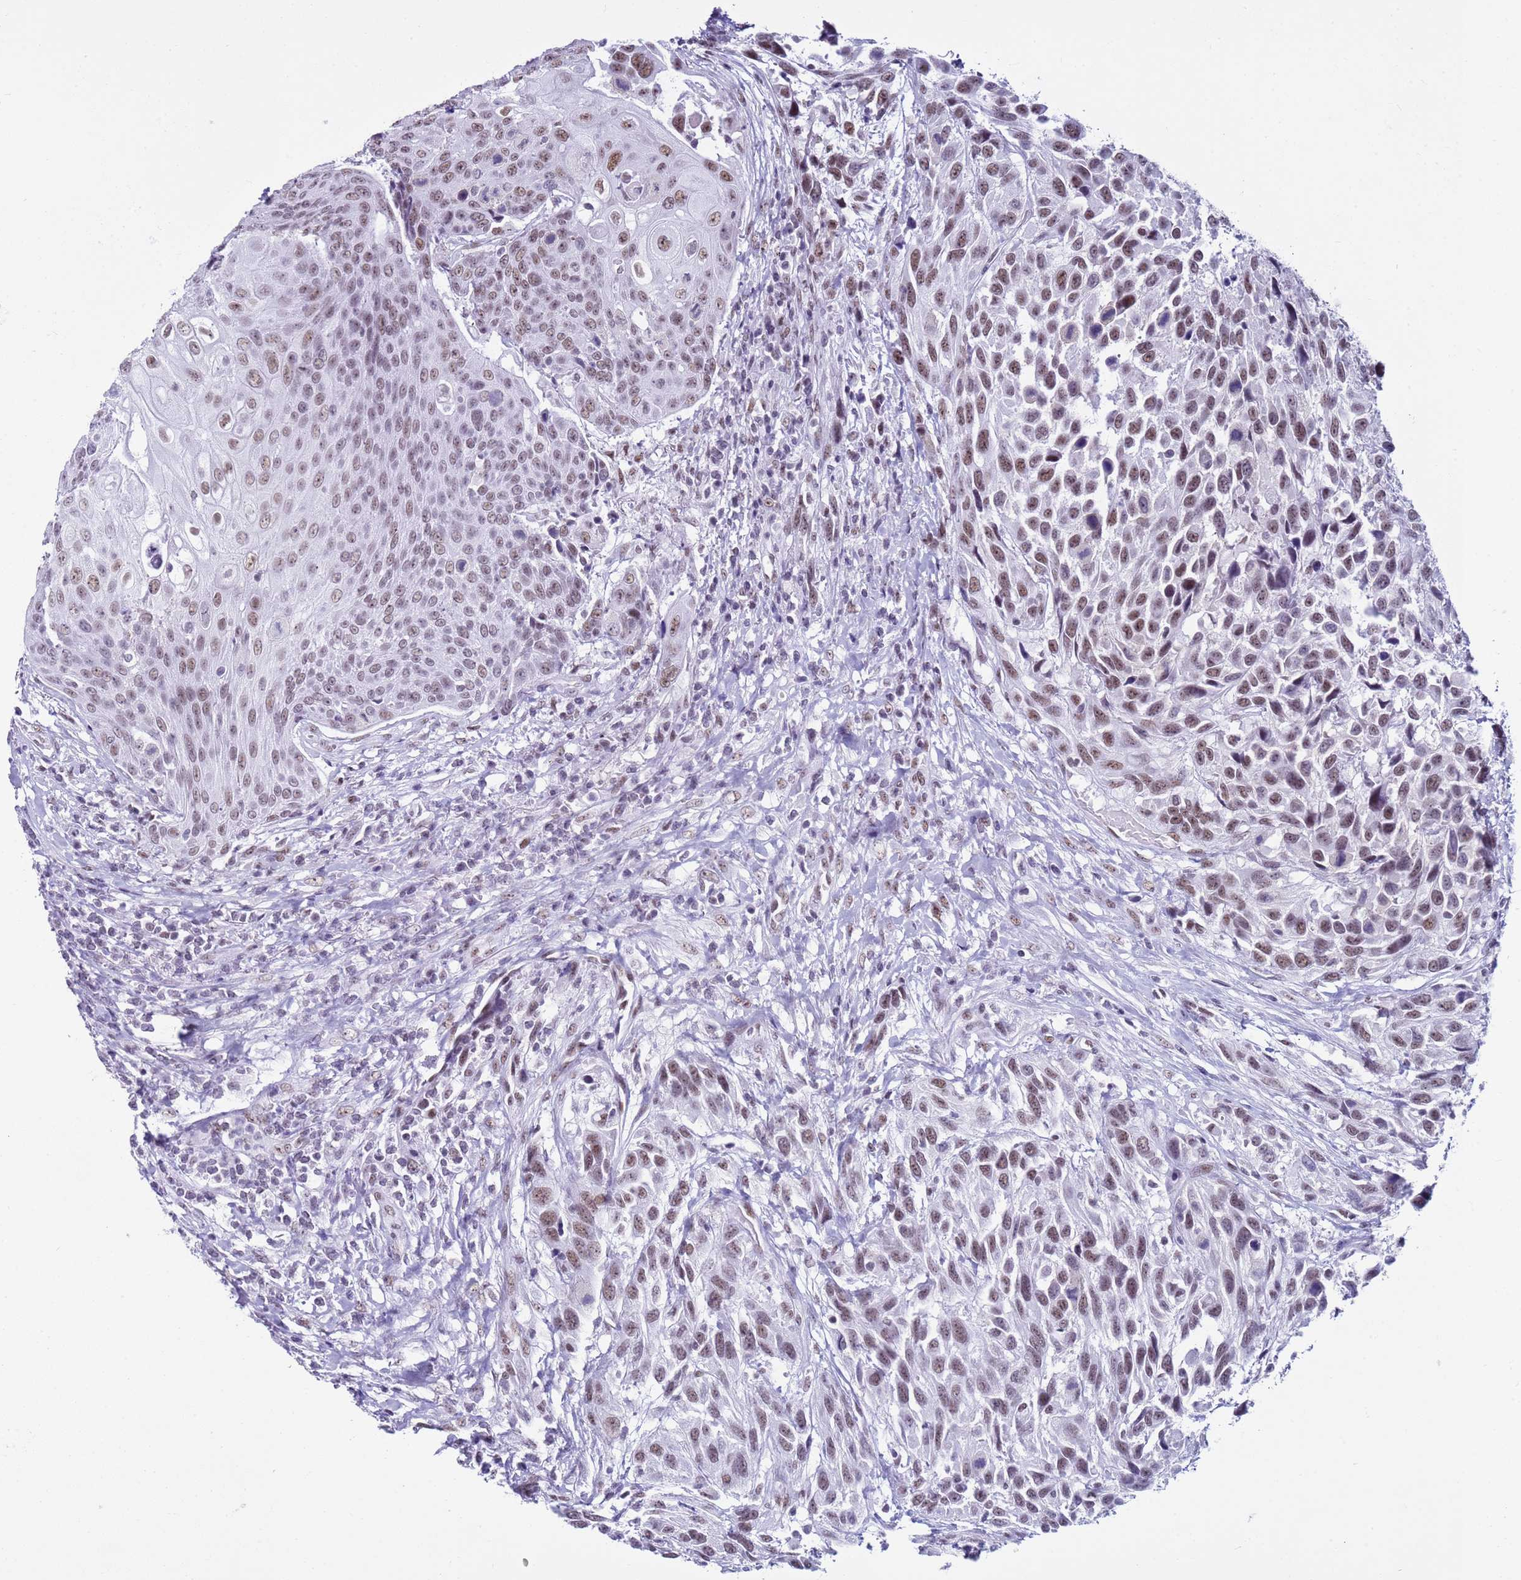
{"staining": {"intensity": "moderate", "quantity": ">75%", "location": "nuclear"}, "tissue": "urothelial cancer", "cell_type": "Tumor cells", "image_type": "cancer", "snomed": [{"axis": "morphology", "description": "Urothelial carcinoma, High grade"}, {"axis": "topography", "description": "Urinary bladder"}], "caption": "DAB immunohistochemical staining of human high-grade urothelial carcinoma shows moderate nuclear protein positivity in approximately >75% of tumor cells.", "gene": "DHX15", "patient": {"sex": "female", "age": 70}}